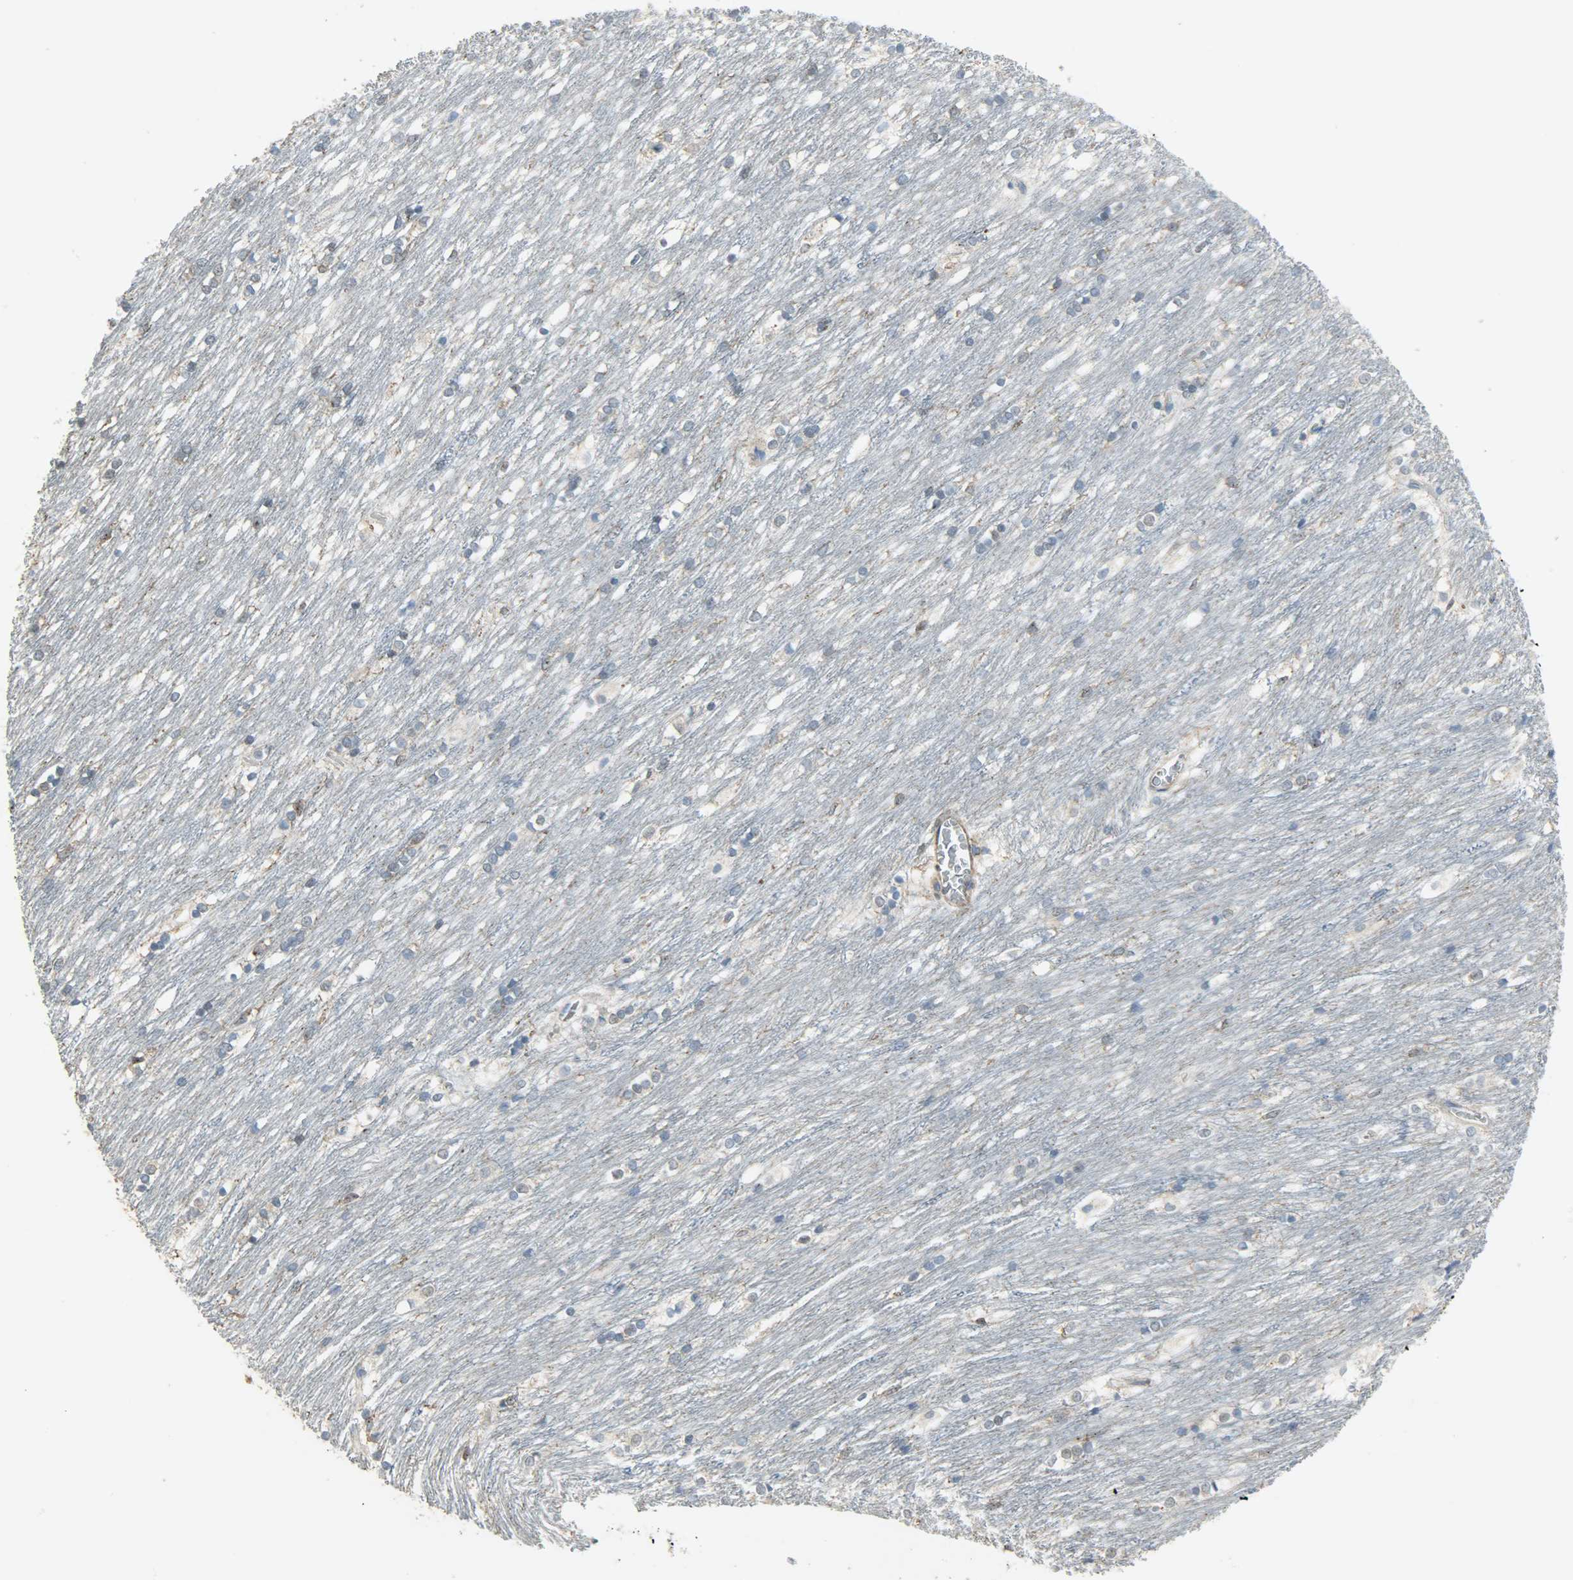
{"staining": {"intensity": "weak", "quantity": ">75%", "location": "cytoplasmic/membranous"}, "tissue": "caudate", "cell_type": "Glial cells", "image_type": "normal", "snomed": [{"axis": "morphology", "description": "Normal tissue, NOS"}, {"axis": "topography", "description": "Lateral ventricle wall"}], "caption": "Immunohistochemical staining of unremarkable caudate reveals >75% levels of weak cytoplasmic/membranous protein staining in about >75% of glial cells. (DAB = brown stain, brightfield microscopy at high magnification).", "gene": "DNAJA4", "patient": {"sex": "female", "age": 19}}